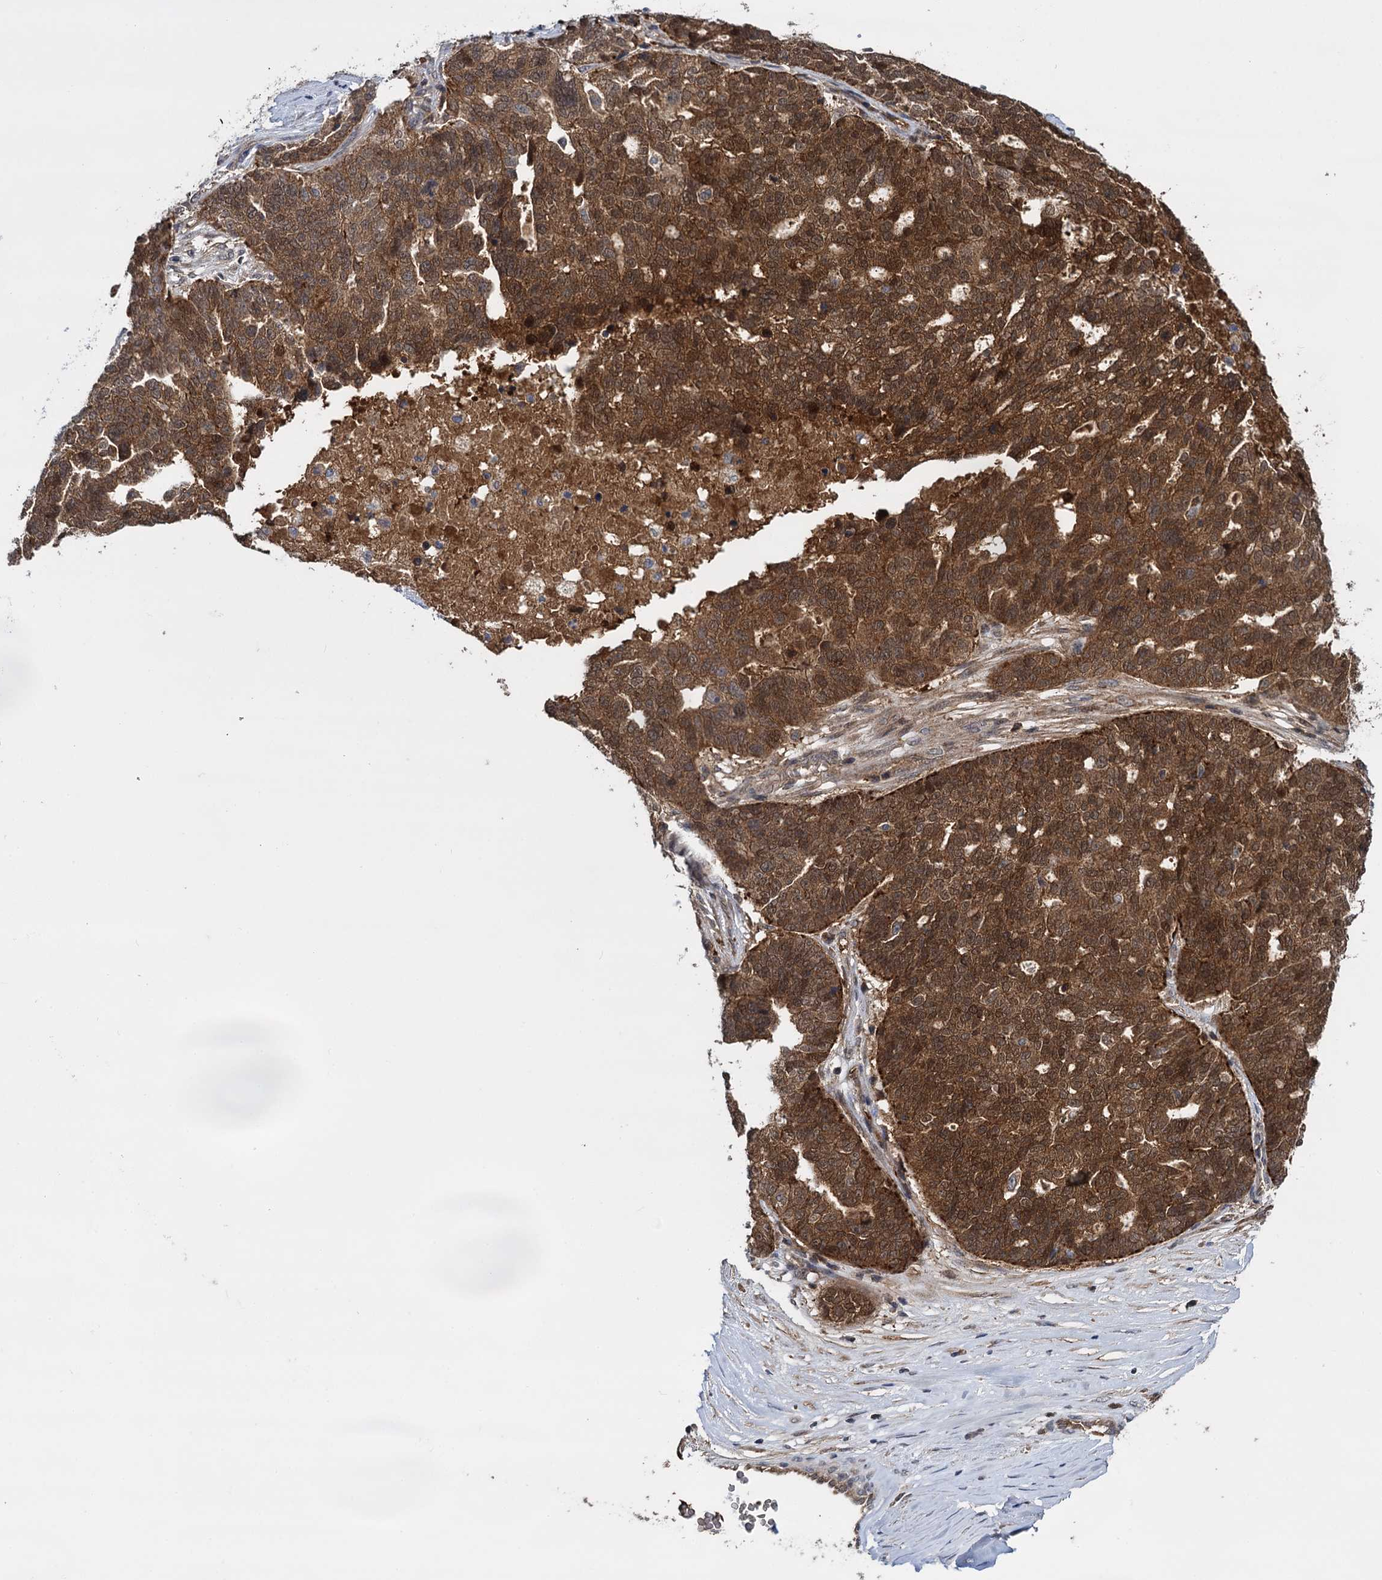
{"staining": {"intensity": "strong", "quantity": ">75%", "location": "cytoplasmic/membranous"}, "tissue": "ovarian cancer", "cell_type": "Tumor cells", "image_type": "cancer", "snomed": [{"axis": "morphology", "description": "Cystadenocarcinoma, serous, NOS"}, {"axis": "topography", "description": "Ovary"}], "caption": "Immunohistochemistry micrograph of ovarian cancer stained for a protein (brown), which demonstrates high levels of strong cytoplasmic/membranous positivity in approximately >75% of tumor cells.", "gene": "GLO1", "patient": {"sex": "female", "age": 59}}